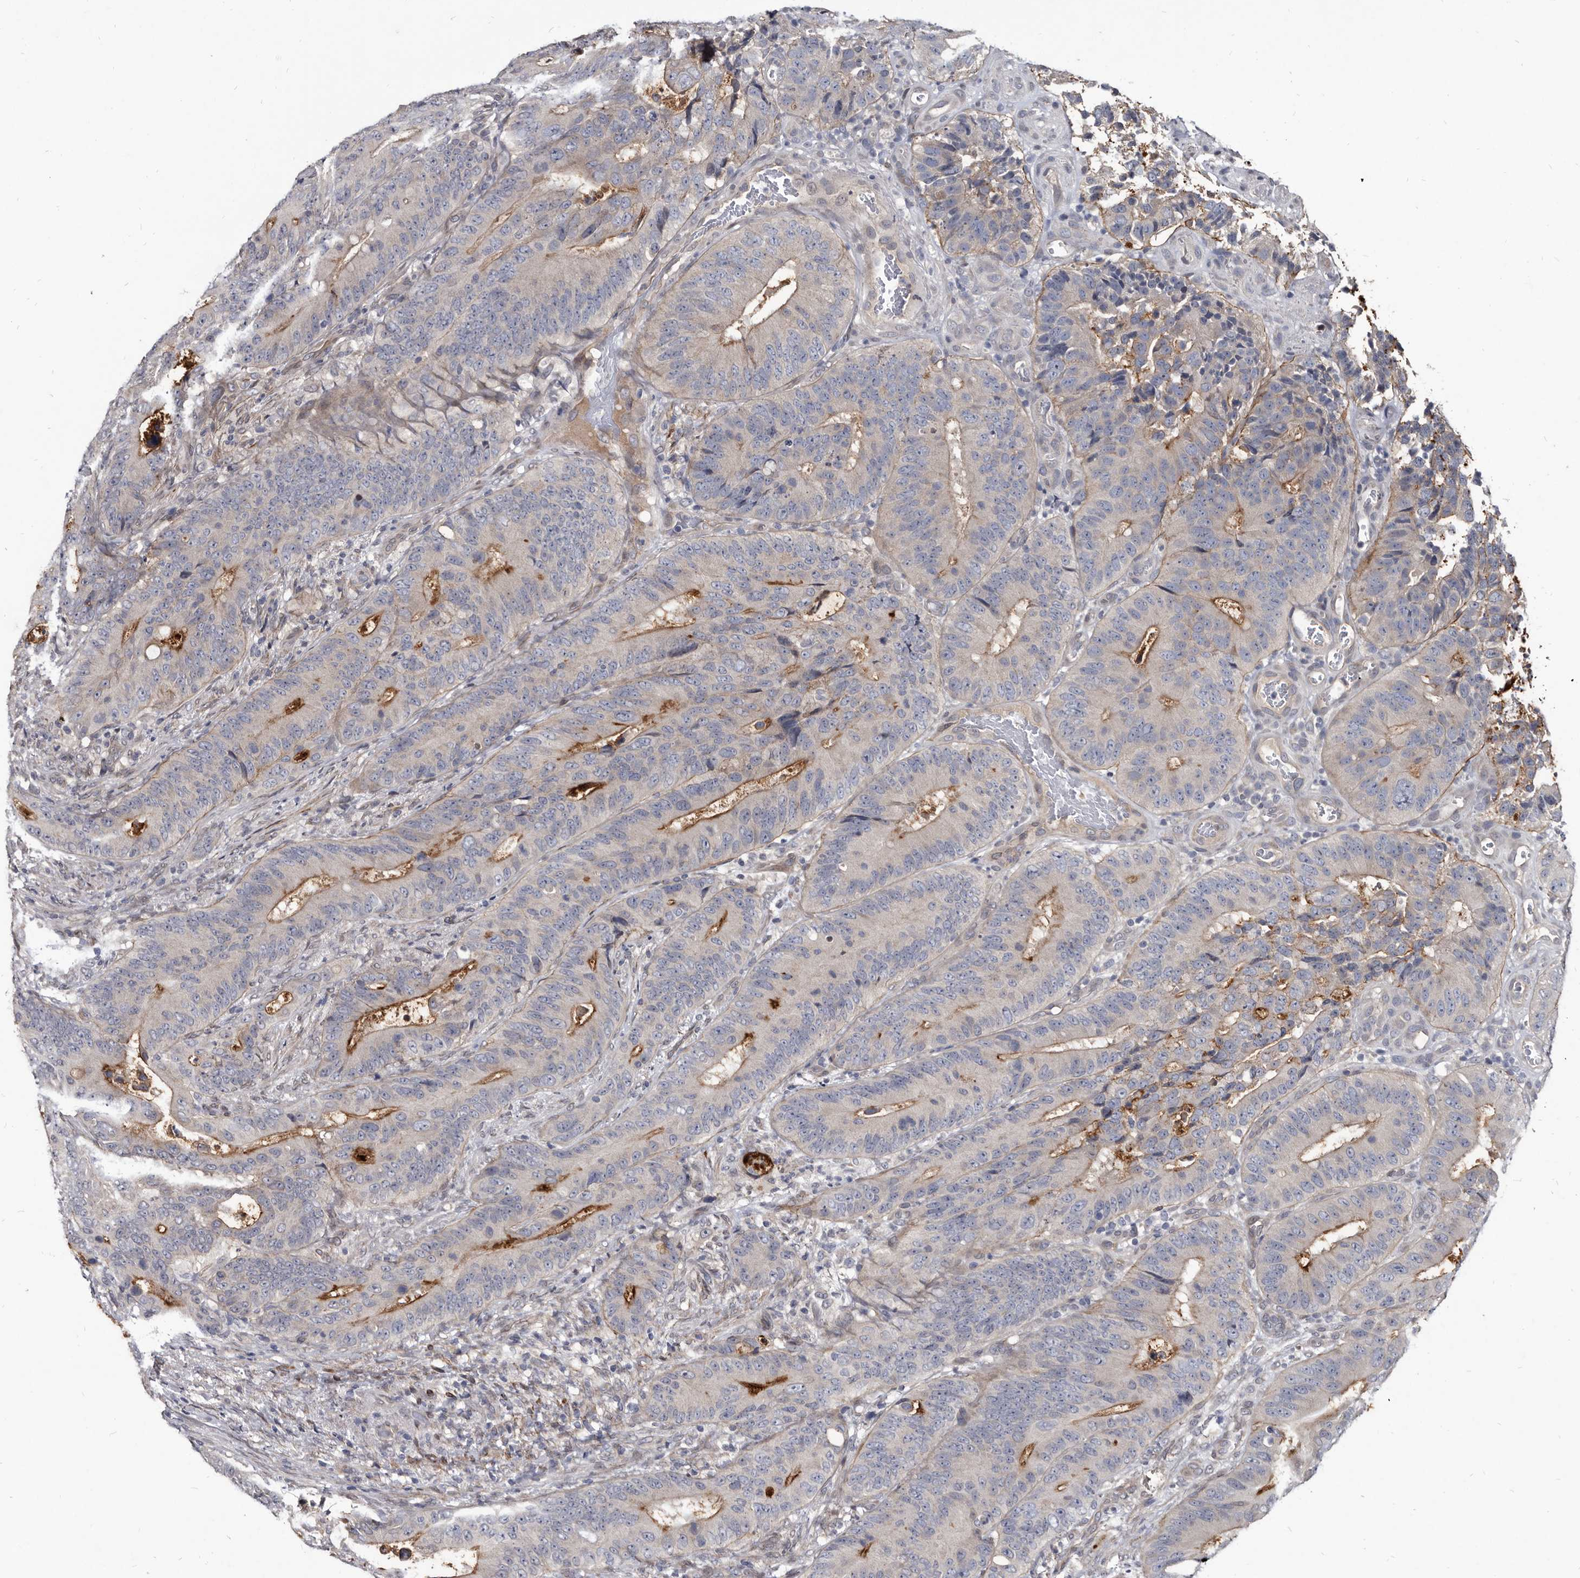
{"staining": {"intensity": "moderate", "quantity": "<25%", "location": "cytoplasmic/membranous"}, "tissue": "colorectal cancer", "cell_type": "Tumor cells", "image_type": "cancer", "snomed": [{"axis": "morphology", "description": "Adenocarcinoma, NOS"}, {"axis": "topography", "description": "Colon"}], "caption": "Colorectal cancer (adenocarcinoma) tissue displays moderate cytoplasmic/membranous expression in approximately <25% of tumor cells, visualized by immunohistochemistry.", "gene": "PROM1", "patient": {"sex": "male", "age": 83}}